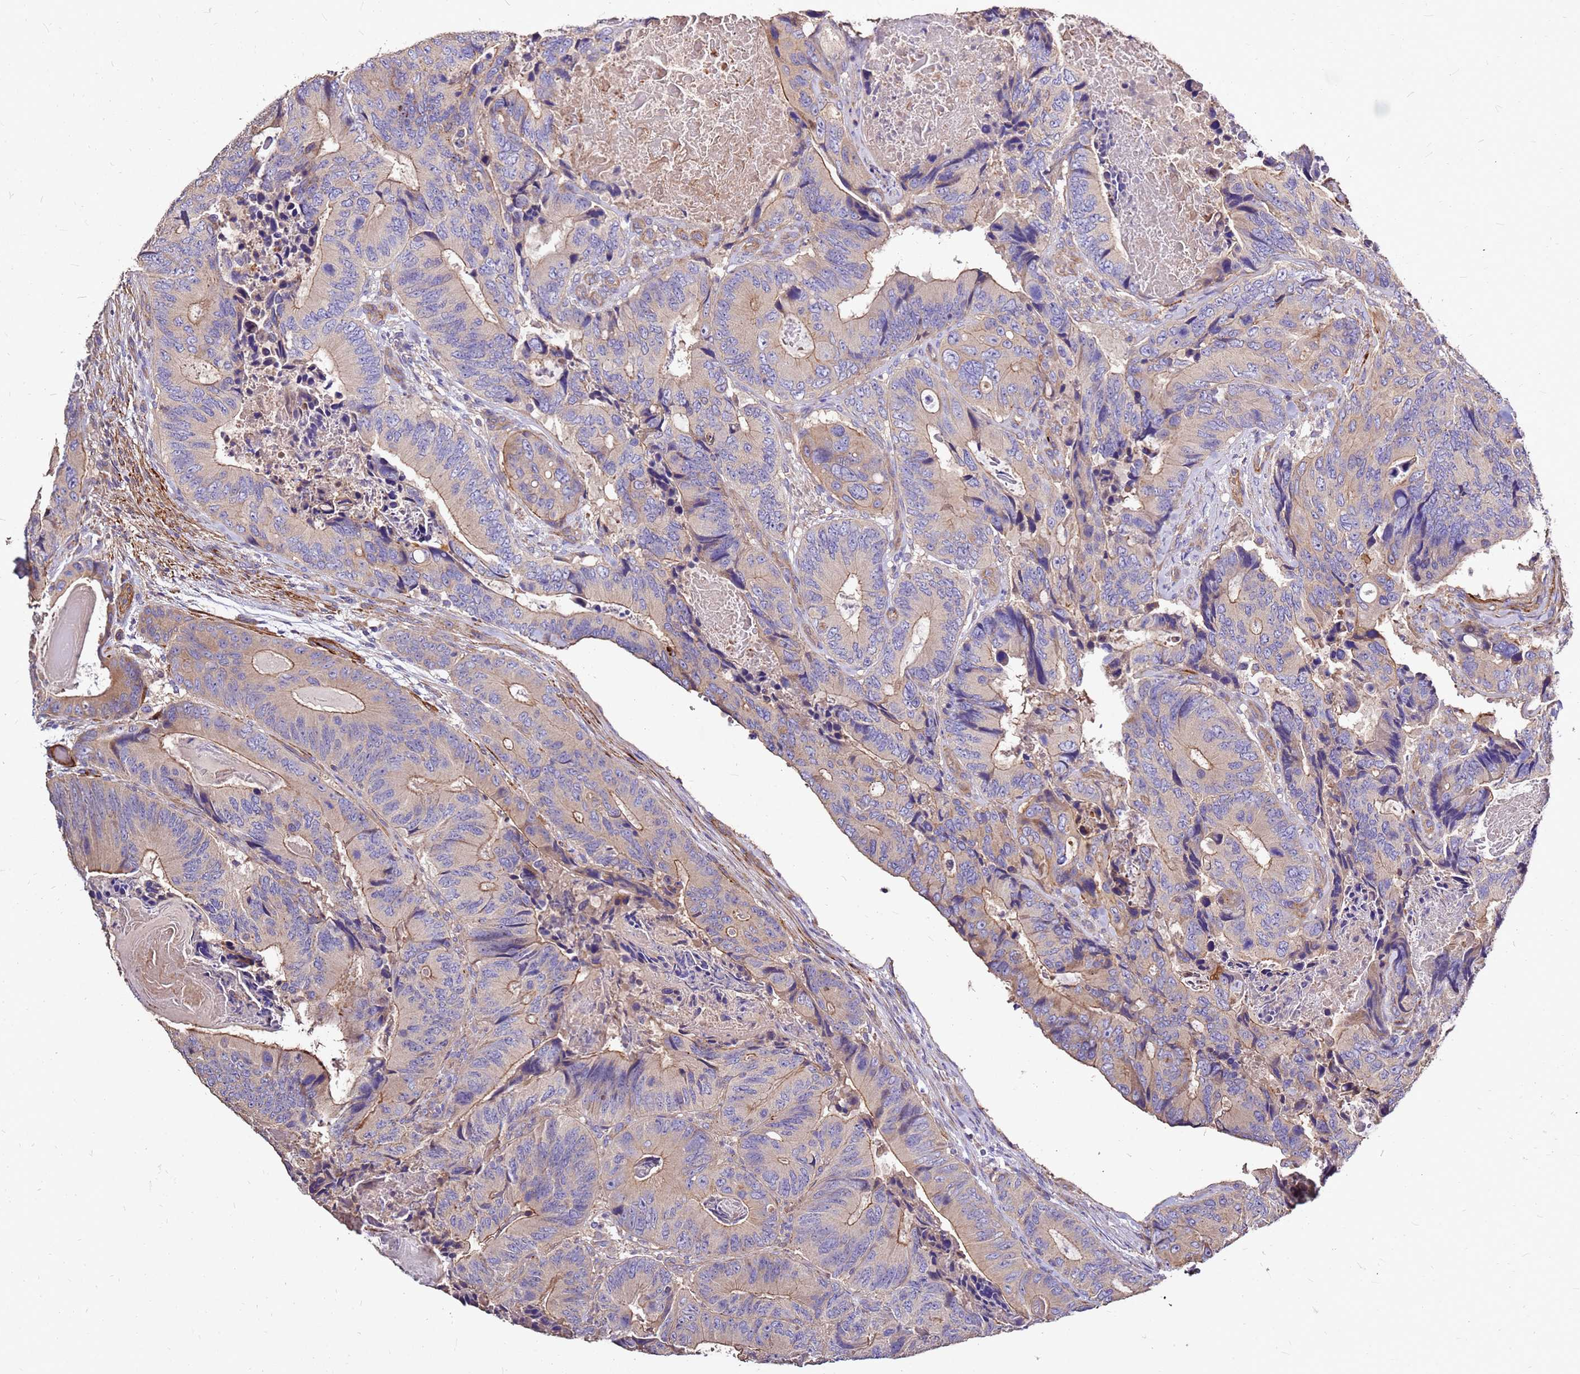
{"staining": {"intensity": "moderate", "quantity": "25%-75%", "location": "cytoplasmic/membranous"}, "tissue": "colorectal cancer", "cell_type": "Tumor cells", "image_type": "cancer", "snomed": [{"axis": "morphology", "description": "Adenocarcinoma, NOS"}, {"axis": "topography", "description": "Colon"}], "caption": "Moderate cytoplasmic/membranous expression for a protein is present in approximately 25%-75% of tumor cells of colorectal cancer using immunohistochemistry.", "gene": "EXD3", "patient": {"sex": "male", "age": 84}}